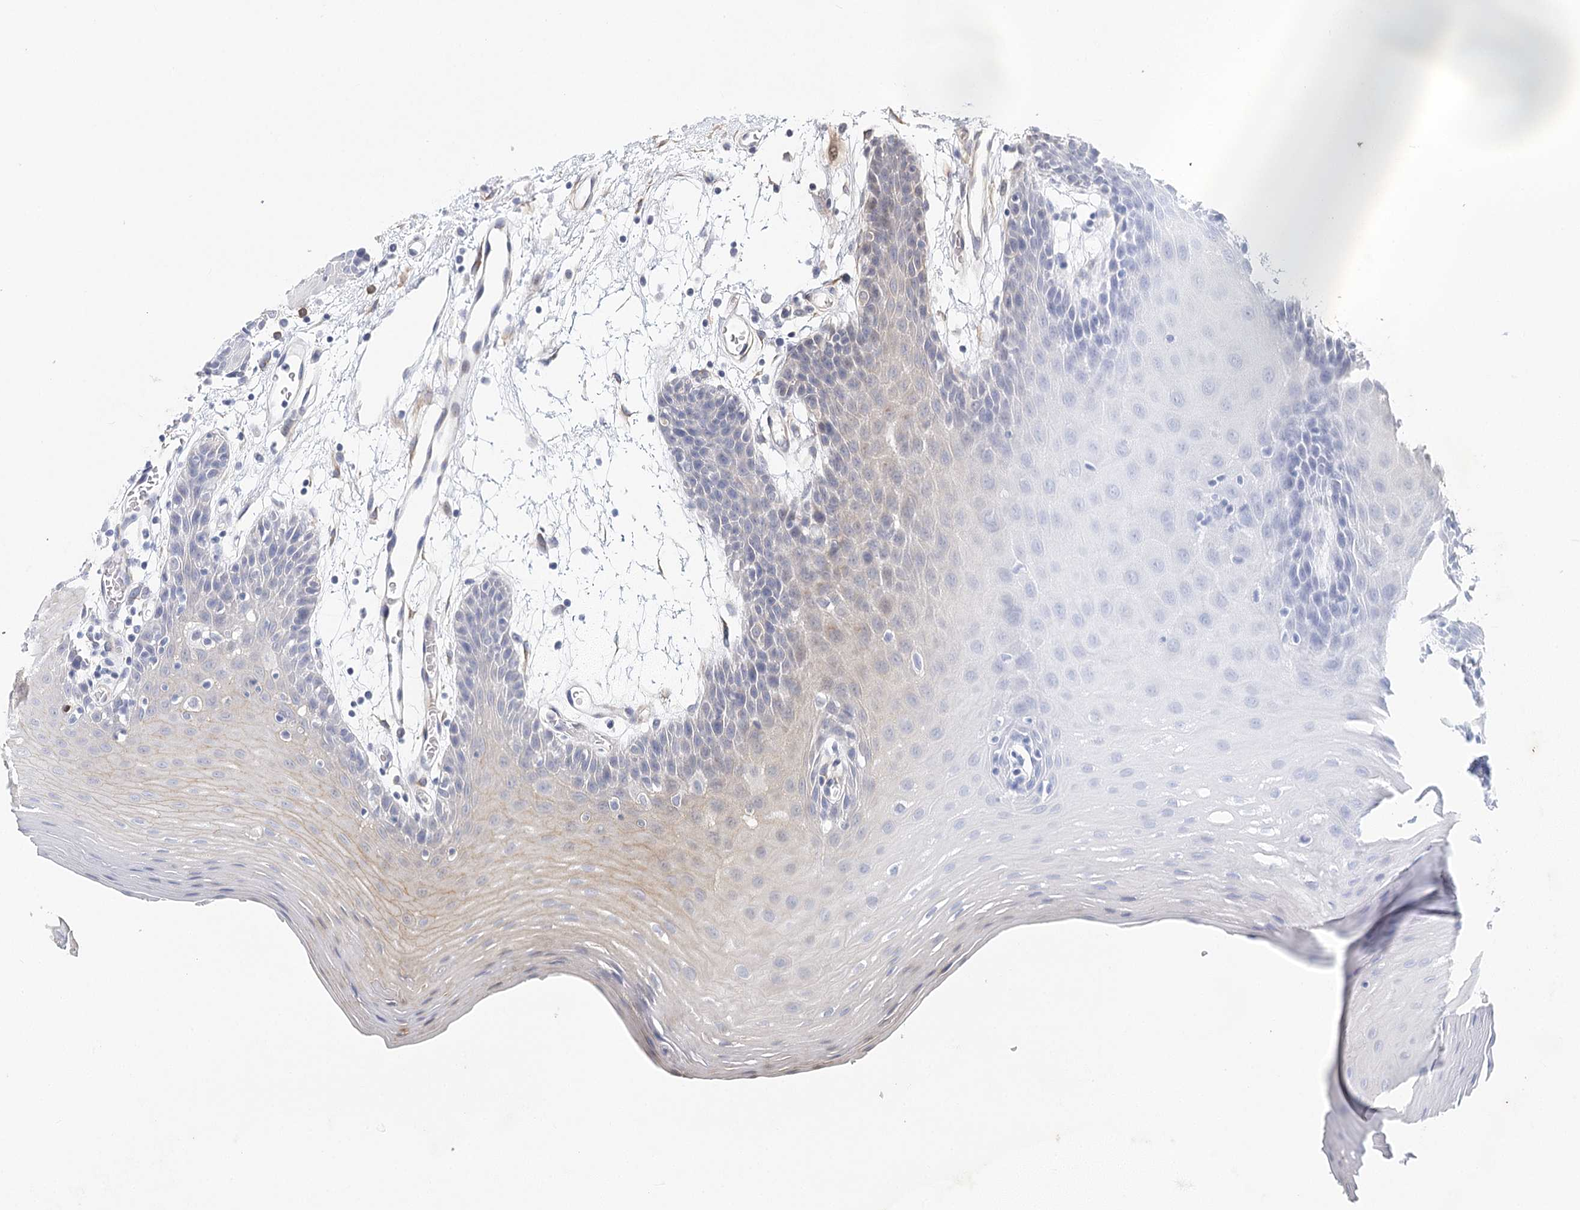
{"staining": {"intensity": "weak", "quantity": "<25%", "location": "nuclear"}, "tissue": "oral mucosa", "cell_type": "Squamous epithelial cells", "image_type": "normal", "snomed": [{"axis": "morphology", "description": "Normal tissue, NOS"}, {"axis": "topography", "description": "Skeletal muscle"}, {"axis": "topography", "description": "Oral tissue"}, {"axis": "topography", "description": "Salivary gland"}, {"axis": "topography", "description": "Peripheral nerve tissue"}], "caption": "Photomicrograph shows no protein staining in squamous epithelial cells of normal oral mucosa. Nuclei are stained in blue.", "gene": "TEX12", "patient": {"sex": "male", "age": 54}}